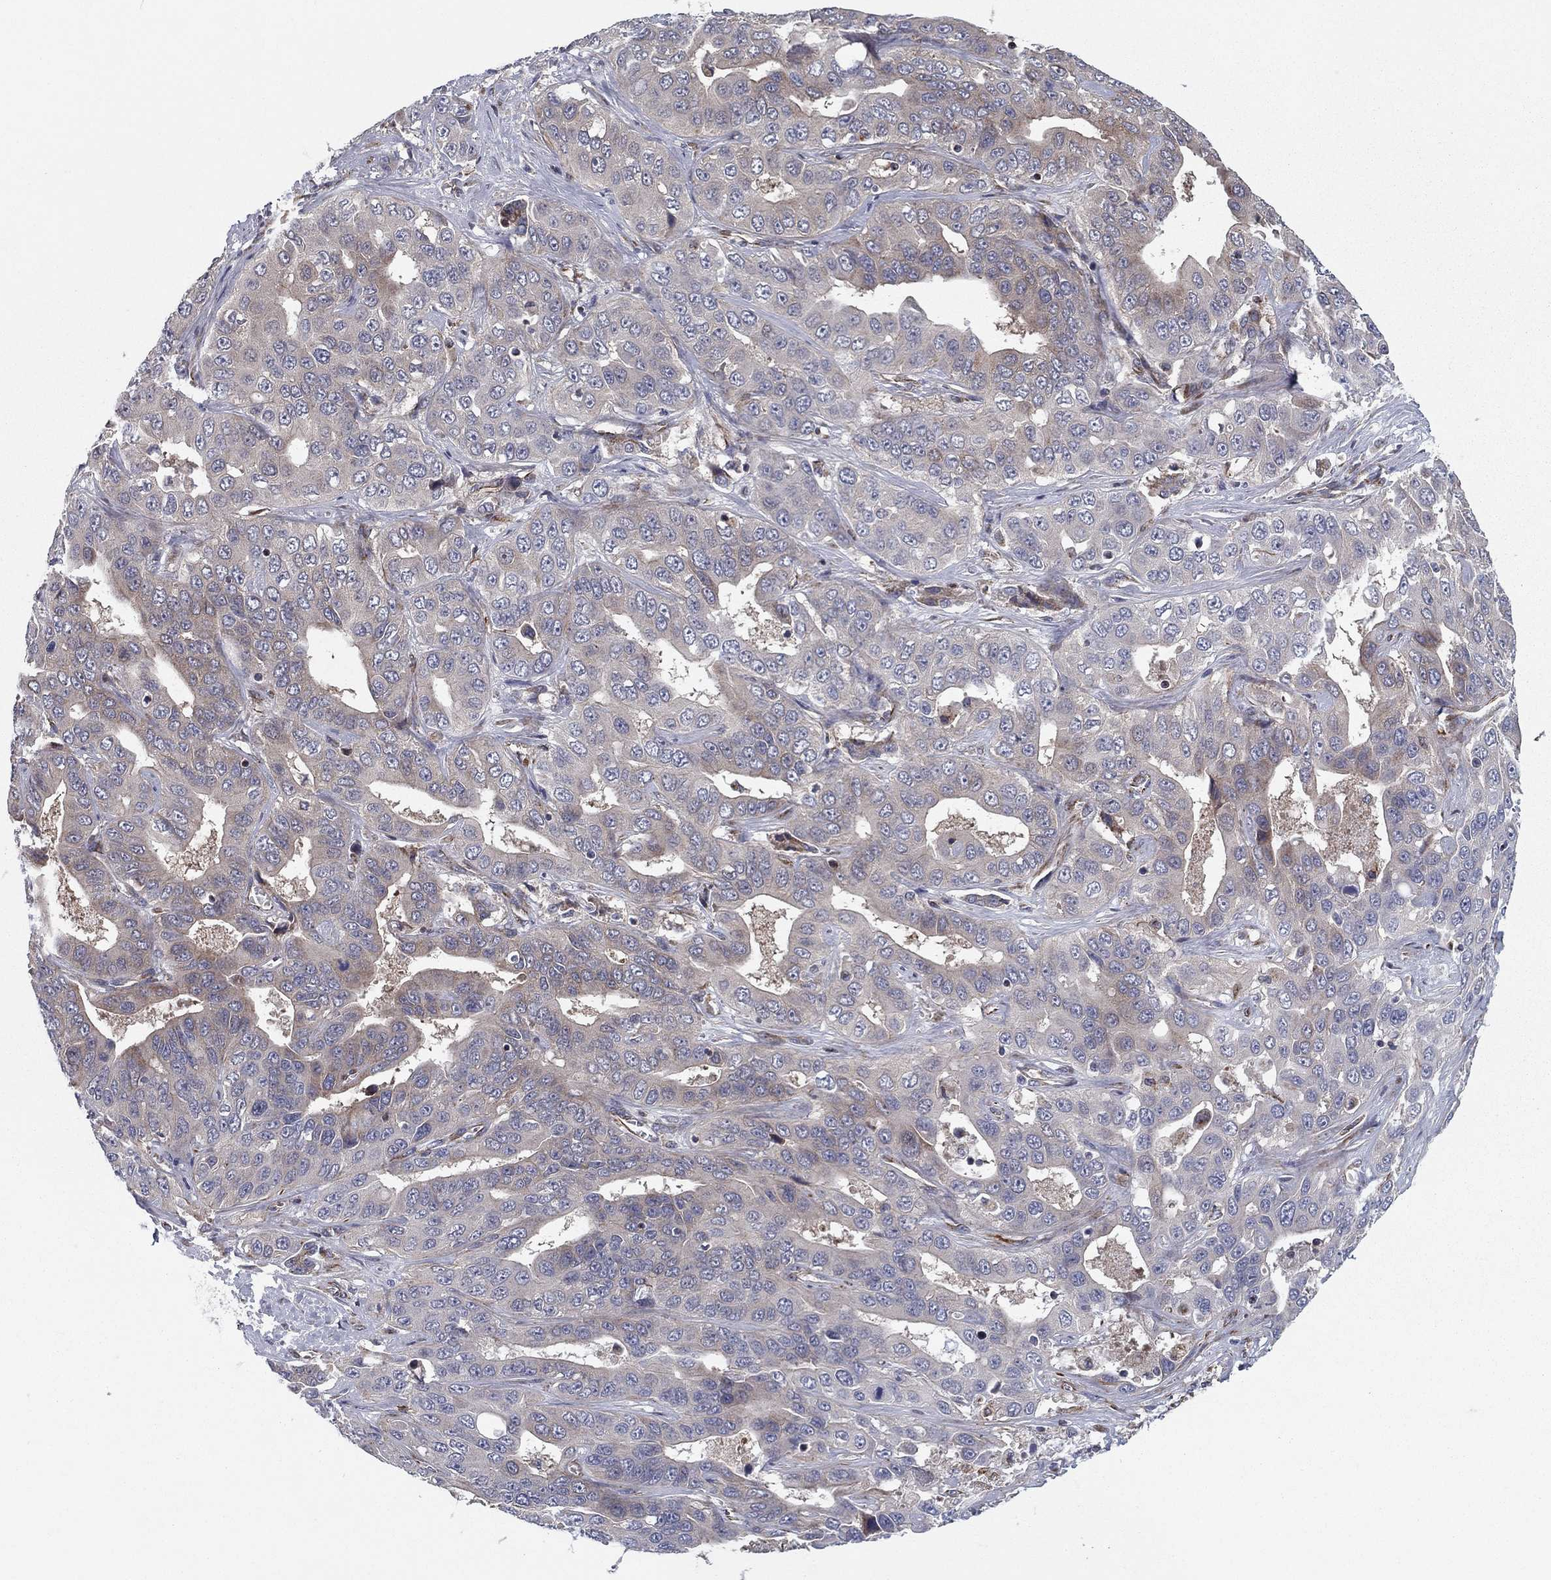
{"staining": {"intensity": "negative", "quantity": "none", "location": "none"}, "tissue": "liver cancer", "cell_type": "Tumor cells", "image_type": "cancer", "snomed": [{"axis": "morphology", "description": "Cholangiocarcinoma"}, {"axis": "topography", "description": "Liver"}], "caption": "Protein analysis of liver cancer demonstrates no significant positivity in tumor cells.", "gene": "CLSTN1", "patient": {"sex": "female", "age": 52}}